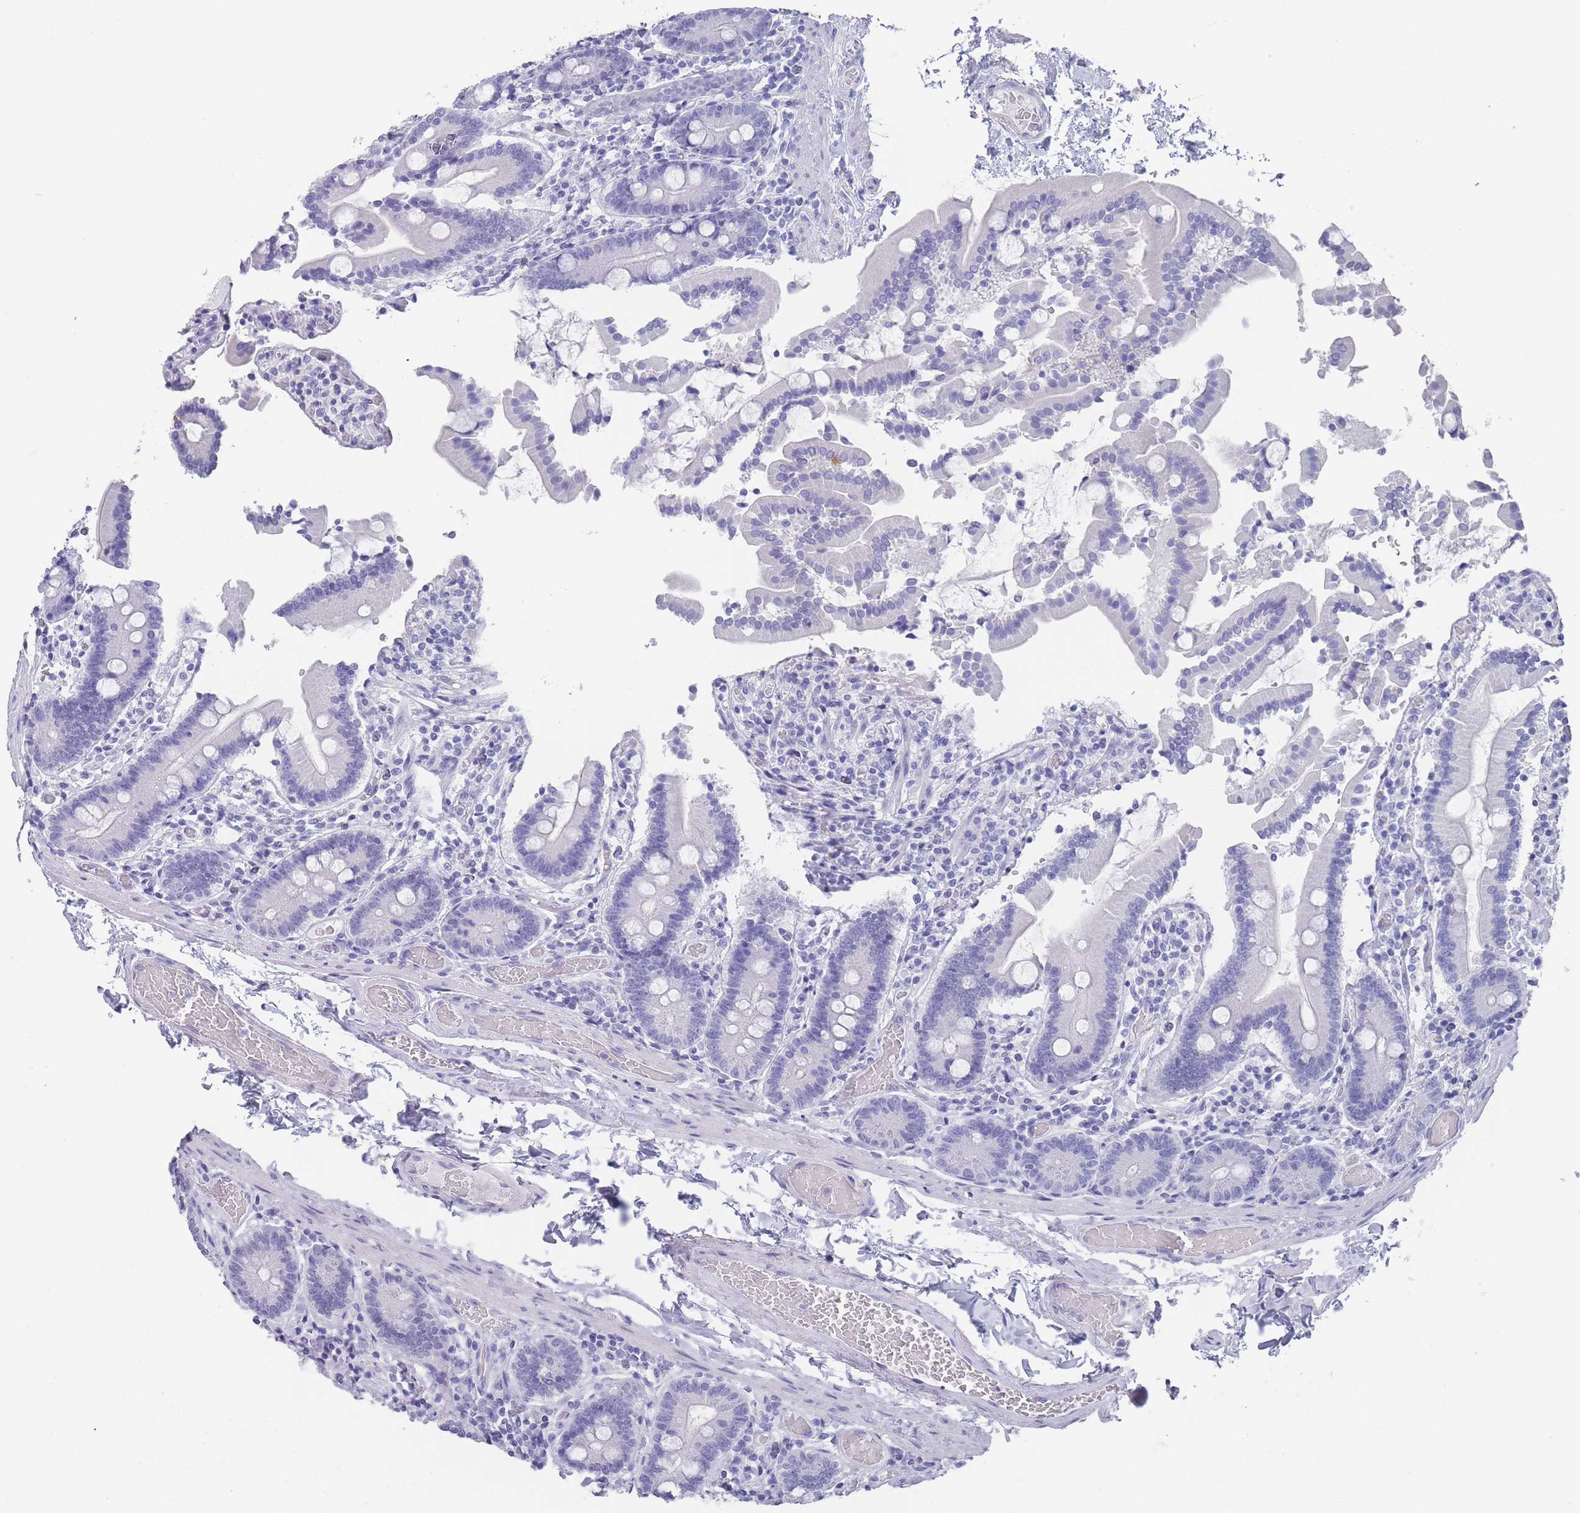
{"staining": {"intensity": "negative", "quantity": "none", "location": "none"}, "tissue": "duodenum", "cell_type": "Glandular cells", "image_type": "normal", "snomed": [{"axis": "morphology", "description": "Normal tissue, NOS"}, {"axis": "topography", "description": "Duodenum"}], "caption": "A photomicrograph of duodenum stained for a protein demonstrates no brown staining in glandular cells.", "gene": "RAB2B", "patient": {"sex": "male", "age": 55}}